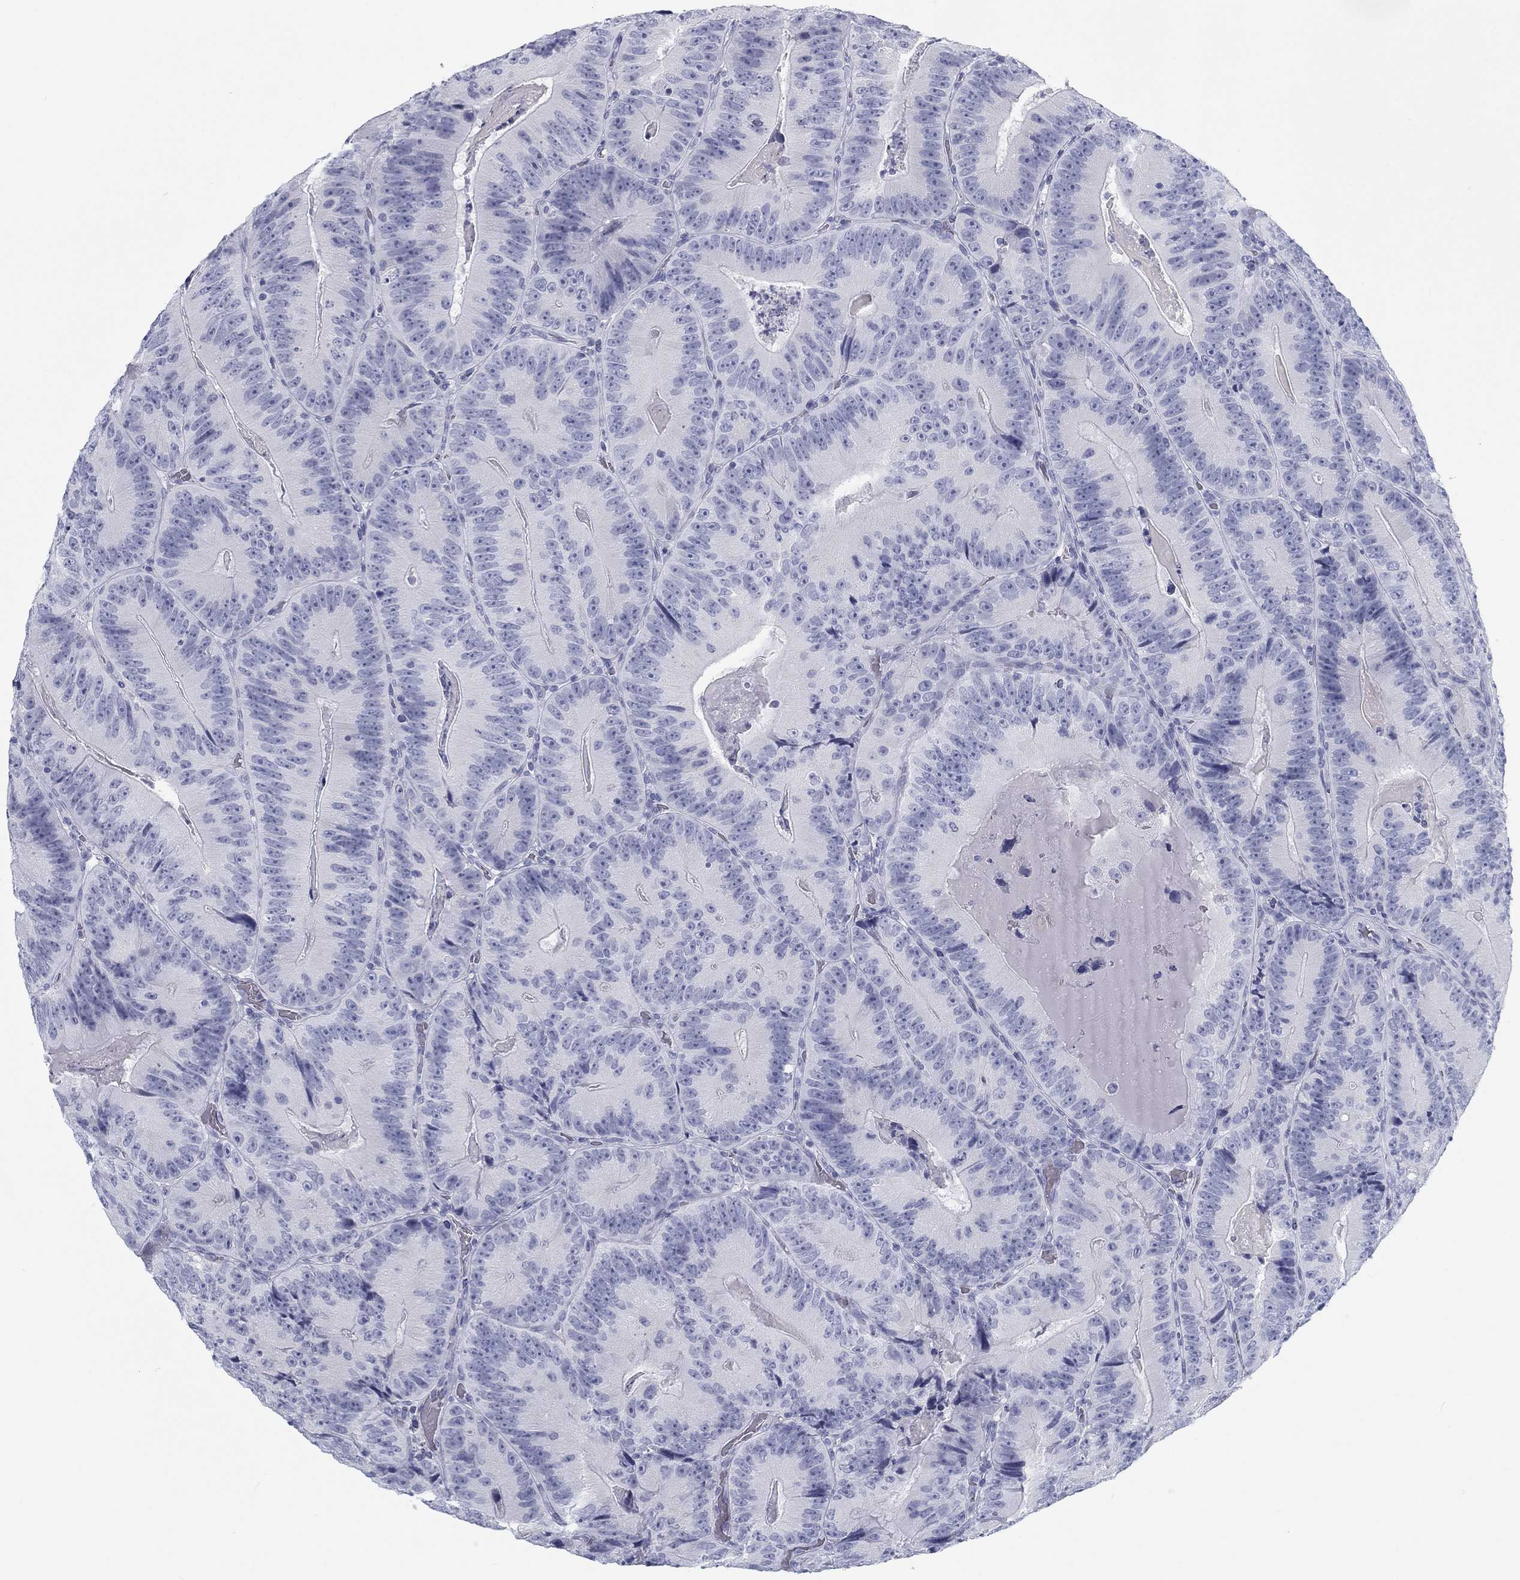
{"staining": {"intensity": "negative", "quantity": "none", "location": "none"}, "tissue": "colorectal cancer", "cell_type": "Tumor cells", "image_type": "cancer", "snomed": [{"axis": "morphology", "description": "Adenocarcinoma, NOS"}, {"axis": "topography", "description": "Colon"}], "caption": "Adenocarcinoma (colorectal) stained for a protein using immunohistochemistry exhibits no staining tumor cells.", "gene": "CALB1", "patient": {"sex": "female", "age": 86}}